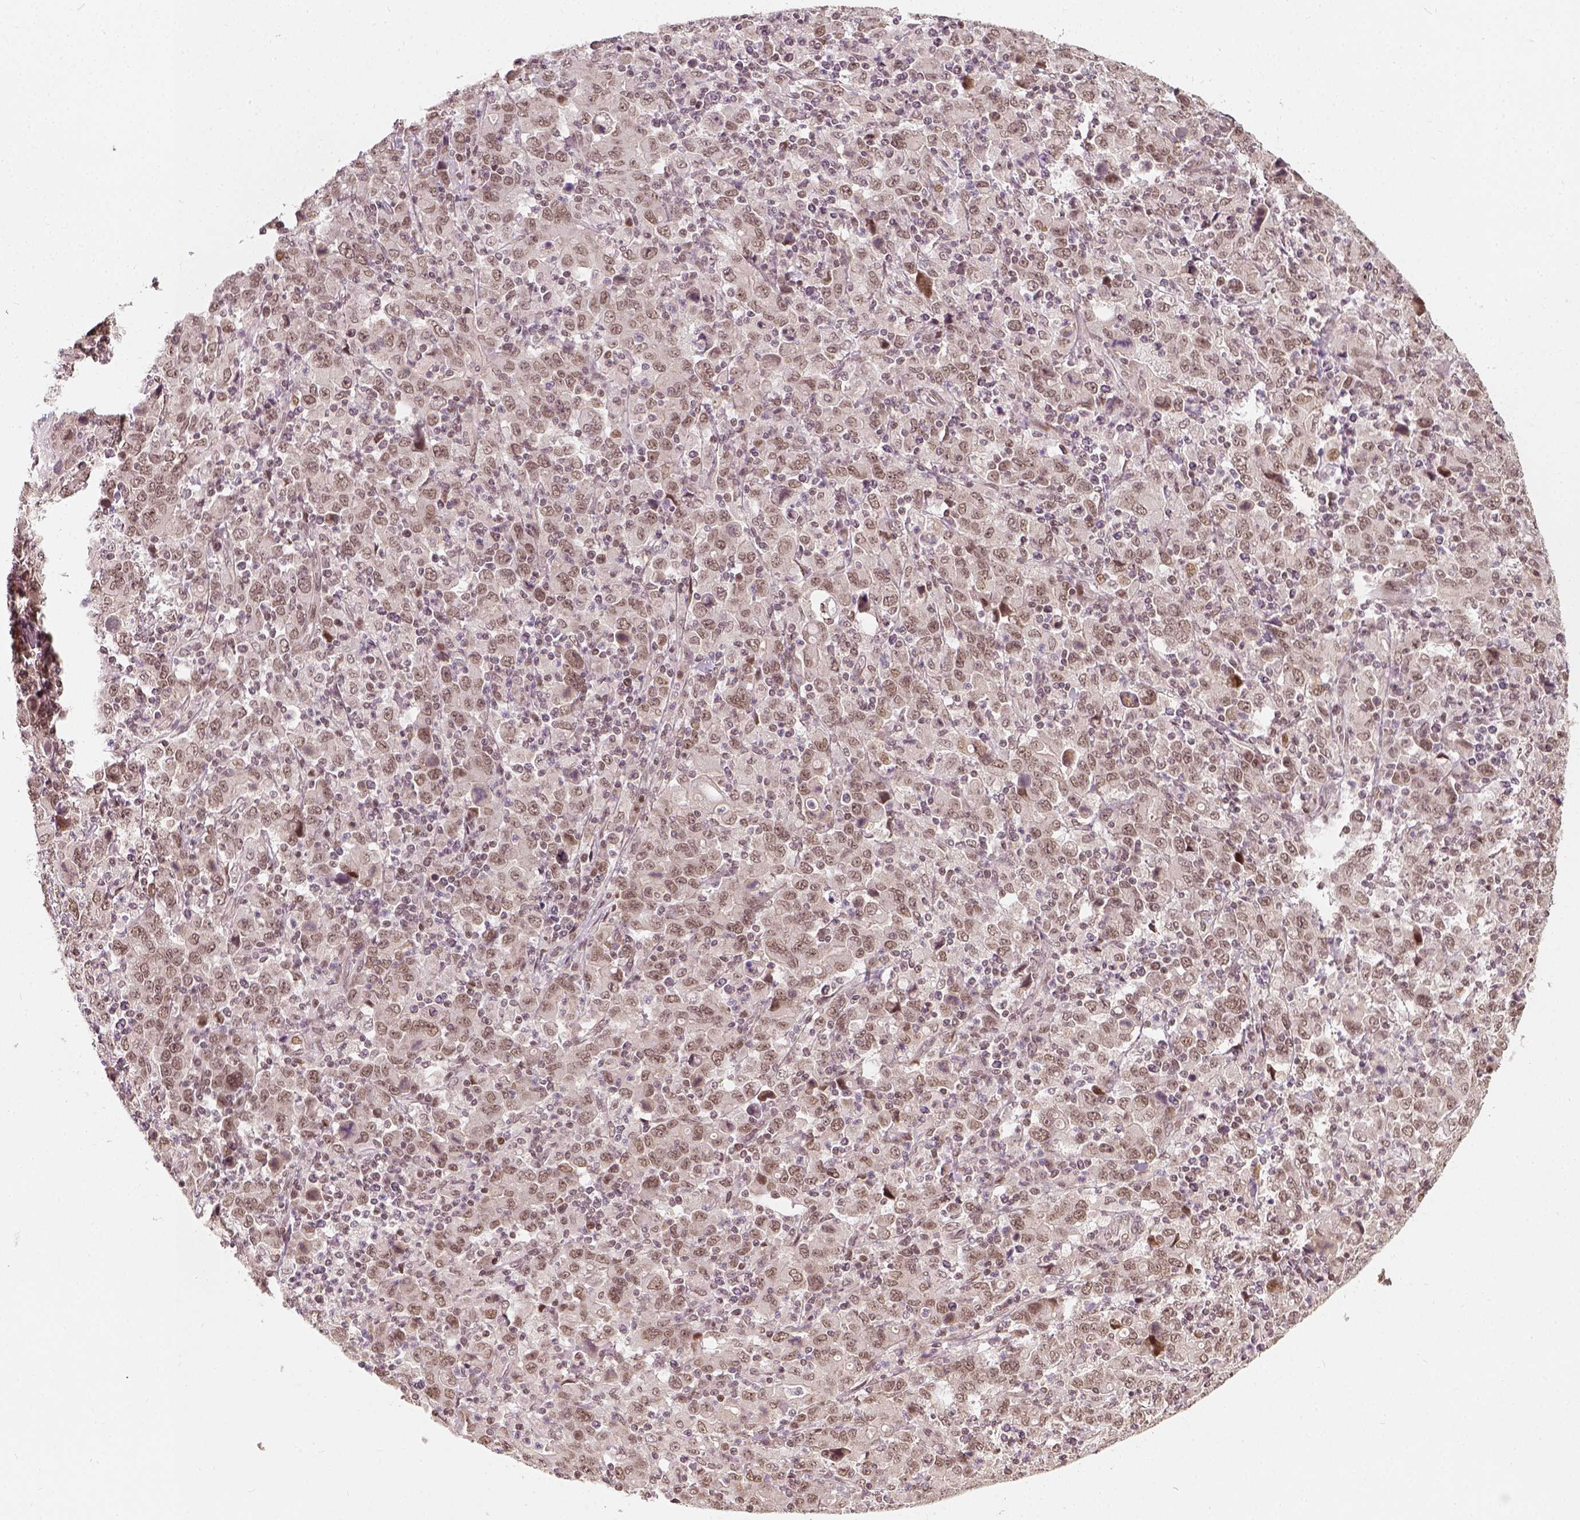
{"staining": {"intensity": "weak", "quantity": ">75%", "location": "nuclear"}, "tissue": "stomach cancer", "cell_type": "Tumor cells", "image_type": "cancer", "snomed": [{"axis": "morphology", "description": "Adenocarcinoma, NOS"}, {"axis": "topography", "description": "Stomach, upper"}], "caption": "Stomach cancer stained with DAB immunohistochemistry reveals low levels of weak nuclear positivity in about >75% of tumor cells.", "gene": "ZMAT3", "patient": {"sex": "male", "age": 69}}